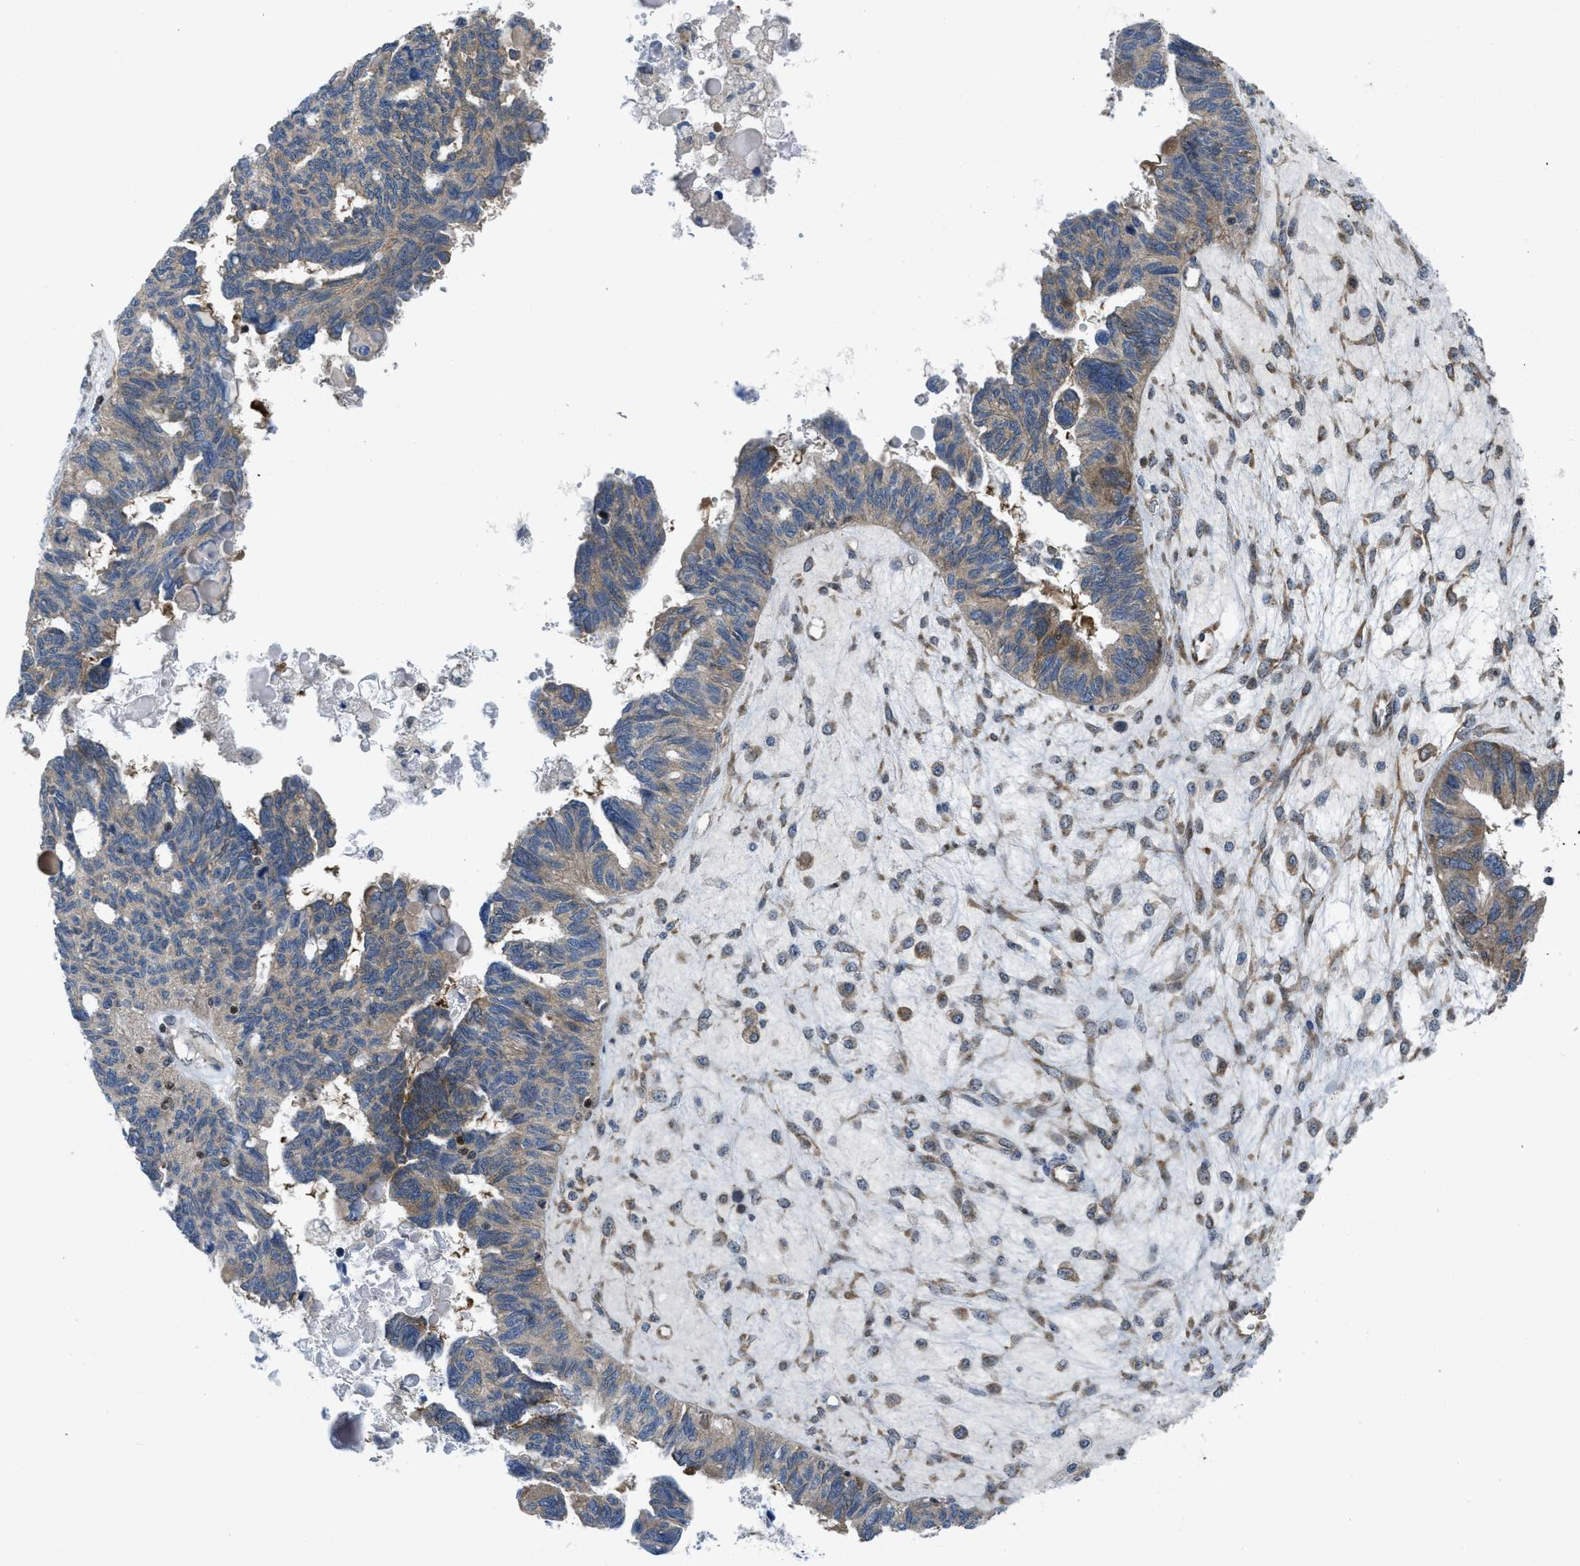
{"staining": {"intensity": "weak", "quantity": ">75%", "location": "cytoplasmic/membranous"}, "tissue": "ovarian cancer", "cell_type": "Tumor cells", "image_type": "cancer", "snomed": [{"axis": "morphology", "description": "Cystadenocarcinoma, serous, NOS"}, {"axis": "topography", "description": "Ovary"}], "caption": "Immunohistochemistry (IHC) photomicrograph of neoplastic tissue: ovarian cancer (serous cystadenocarcinoma) stained using IHC reveals low levels of weak protein expression localized specifically in the cytoplasmic/membranous of tumor cells, appearing as a cytoplasmic/membranous brown color.", "gene": "PPP2CB", "patient": {"sex": "female", "age": 79}}